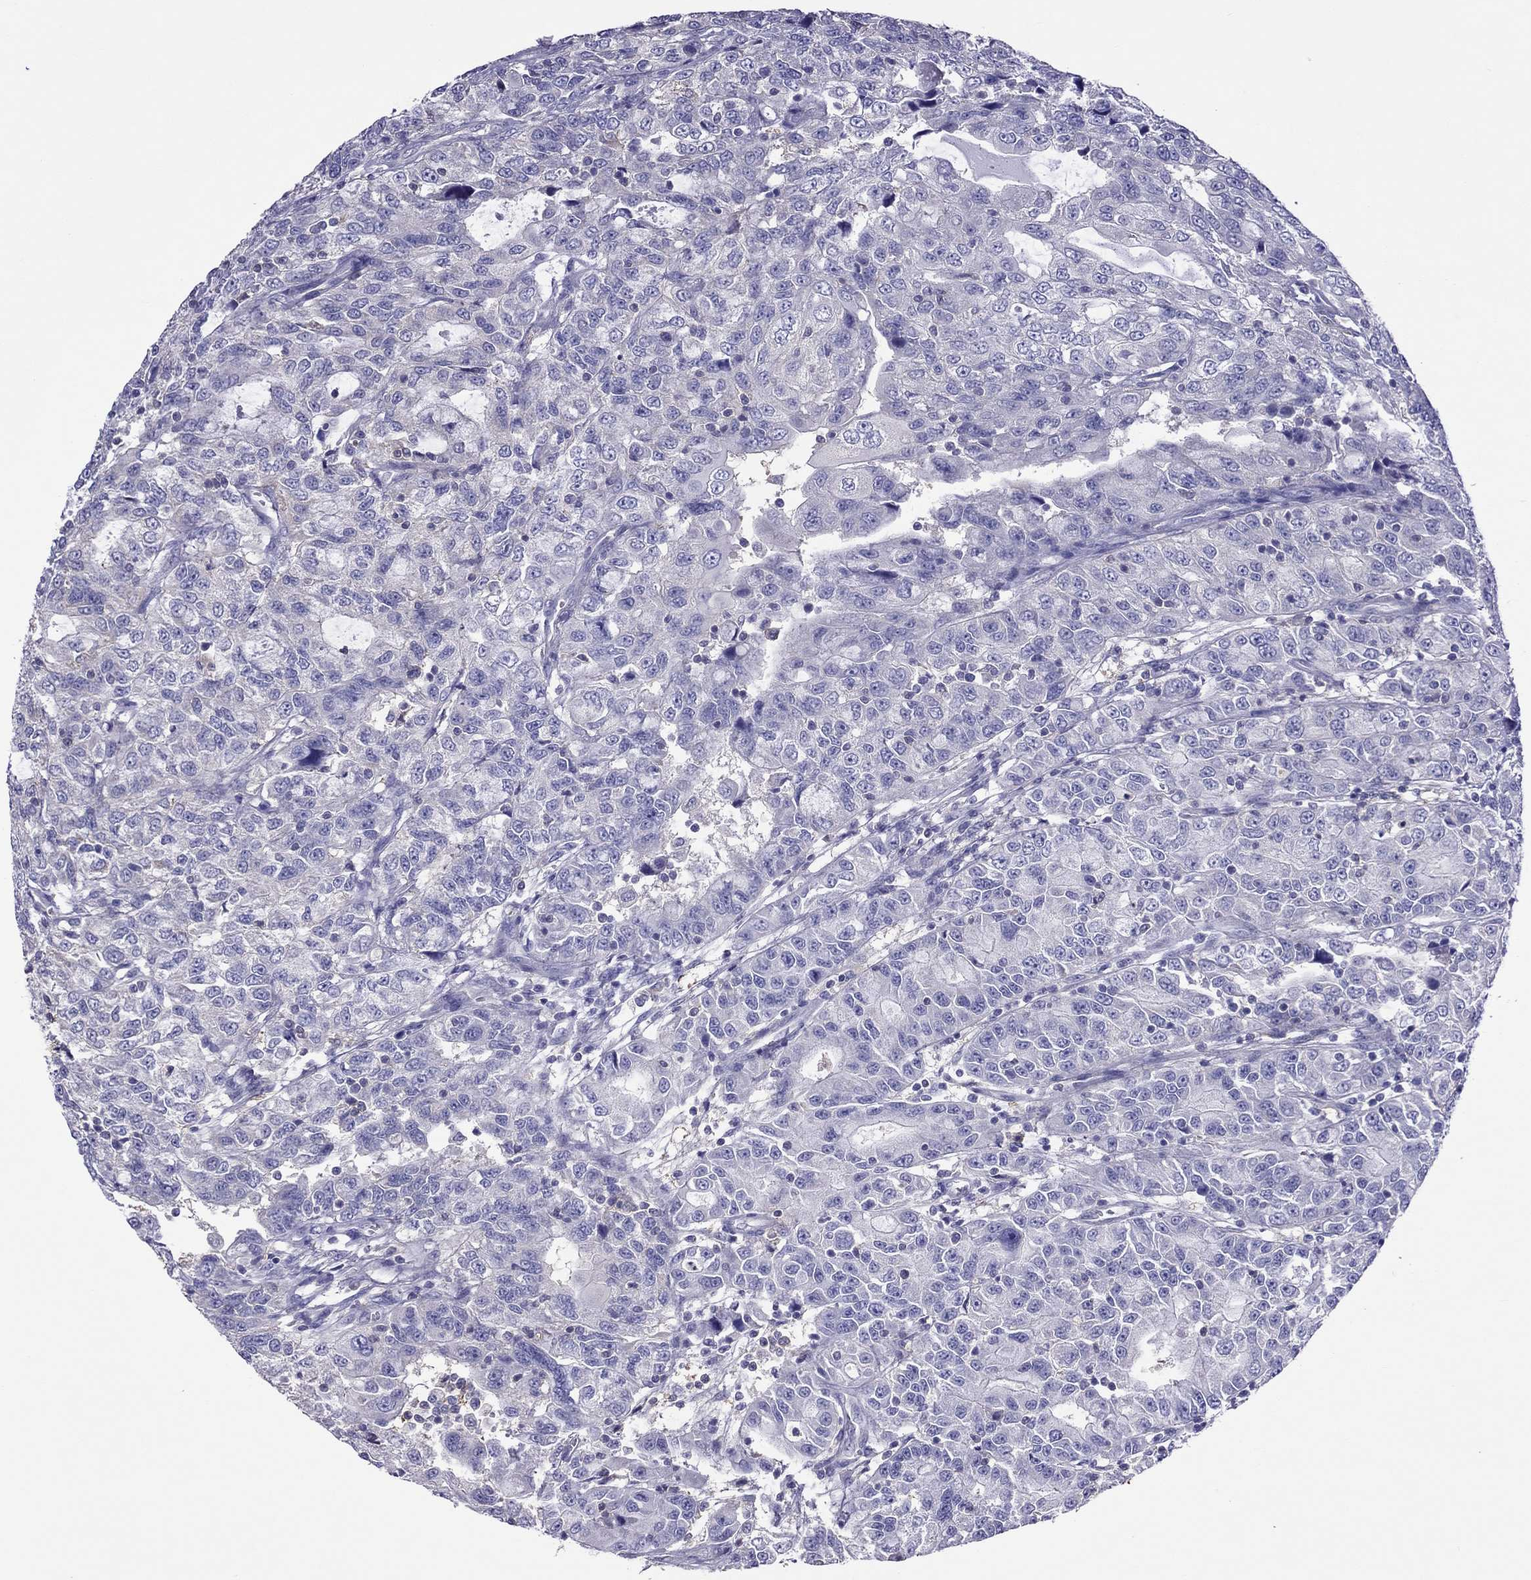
{"staining": {"intensity": "negative", "quantity": "none", "location": "none"}, "tissue": "urothelial cancer", "cell_type": "Tumor cells", "image_type": "cancer", "snomed": [{"axis": "morphology", "description": "Urothelial carcinoma, NOS"}, {"axis": "morphology", "description": "Urothelial carcinoma, High grade"}, {"axis": "topography", "description": "Urinary bladder"}], "caption": "Urothelial carcinoma (high-grade) was stained to show a protein in brown. There is no significant expression in tumor cells.", "gene": "TEX22", "patient": {"sex": "female", "age": 73}}